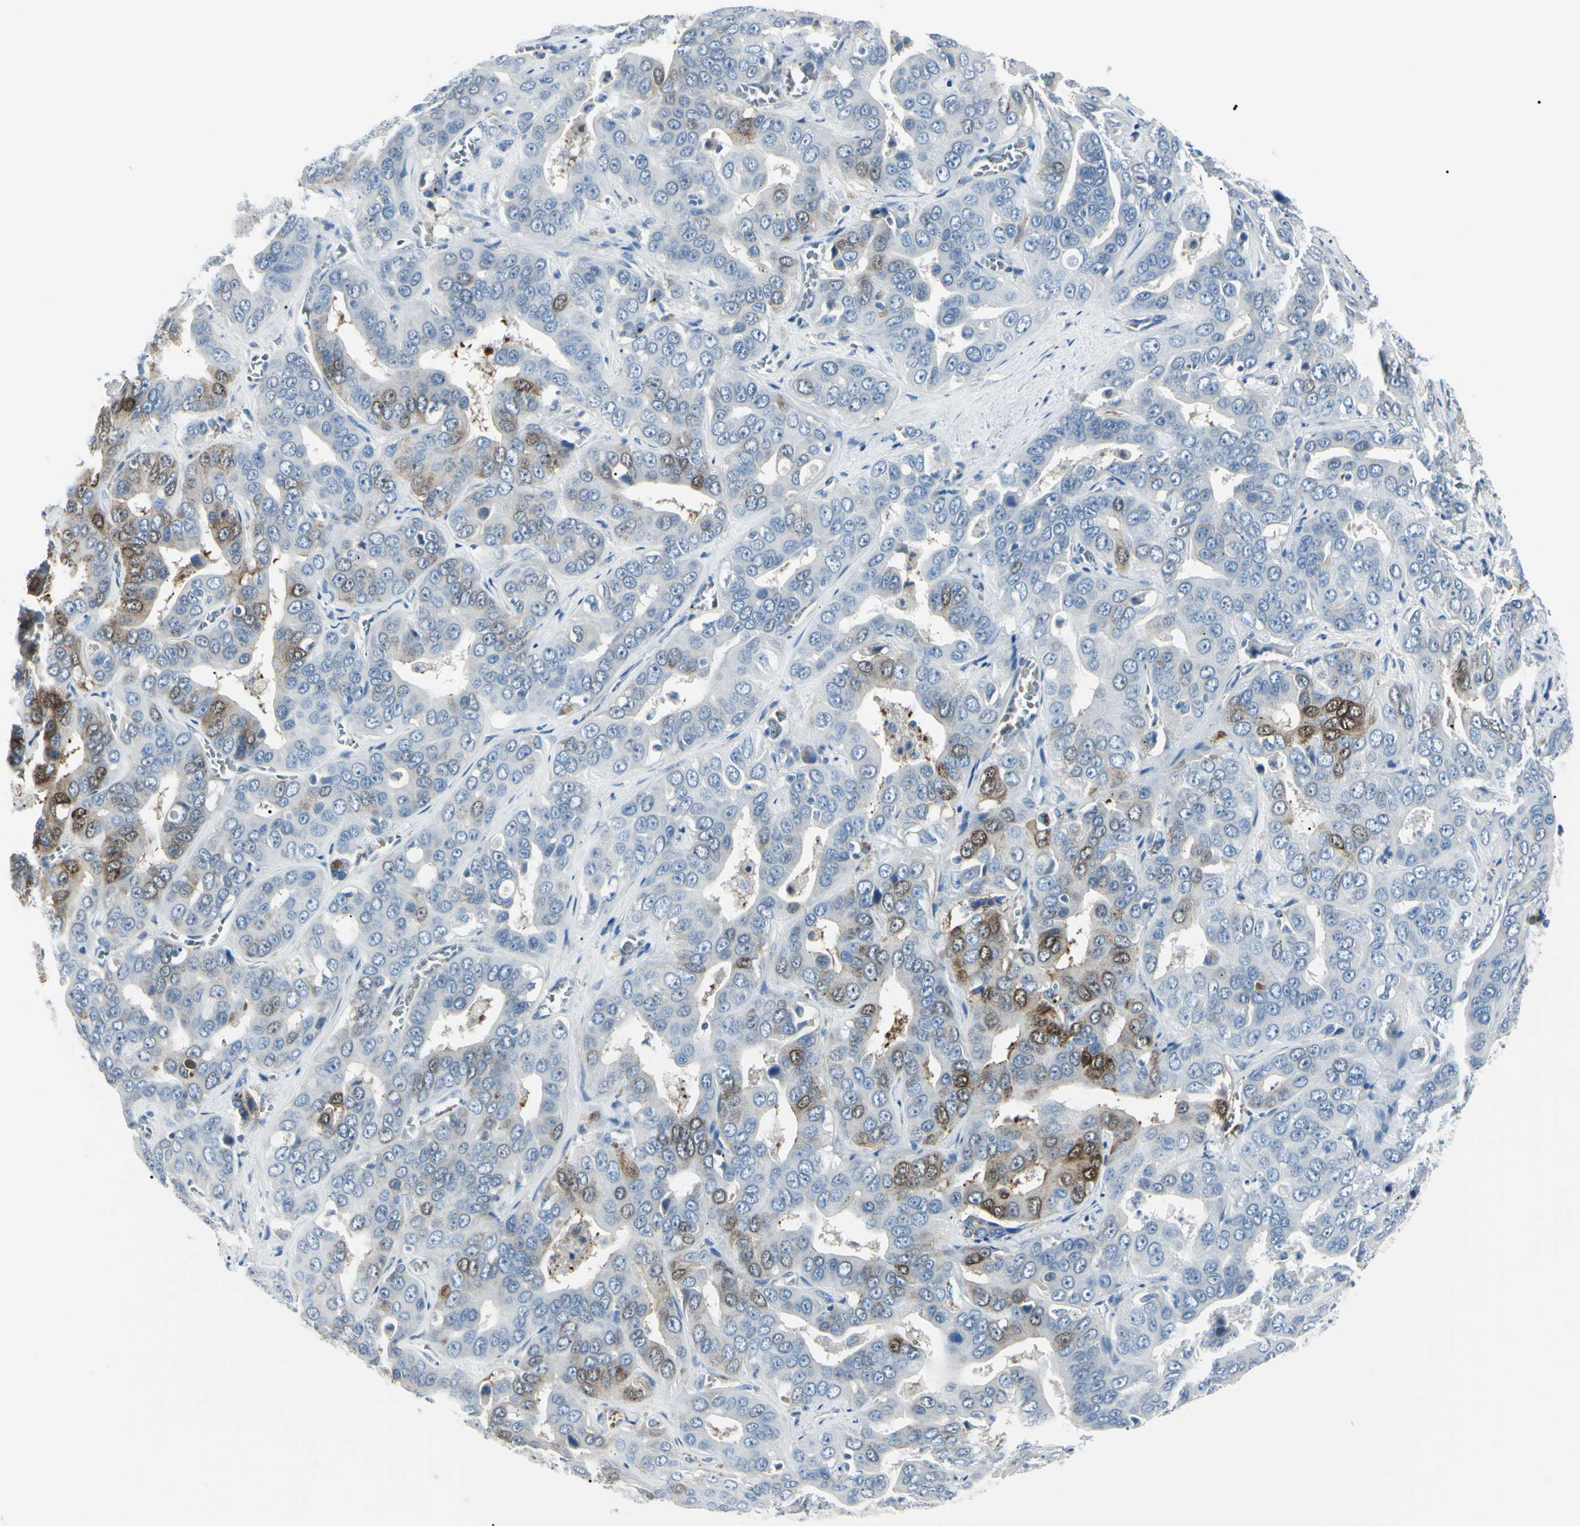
{"staining": {"intensity": "moderate", "quantity": "<25%", "location": "cytoplasmic/membranous,nuclear"}, "tissue": "liver cancer", "cell_type": "Tumor cells", "image_type": "cancer", "snomed": [{"axis": "morphology", "description": "Cholangiocarcinoma"}, {"axis": "topography", "description": "Liver"}], "caption": "Tumor cells demonstrate moderate cytoplasmic/membranous and nuclear expression in approximately <25% of cells in liver cancer.", "gene": "CA2", "patient": {"sex": "female", "age": 52}}